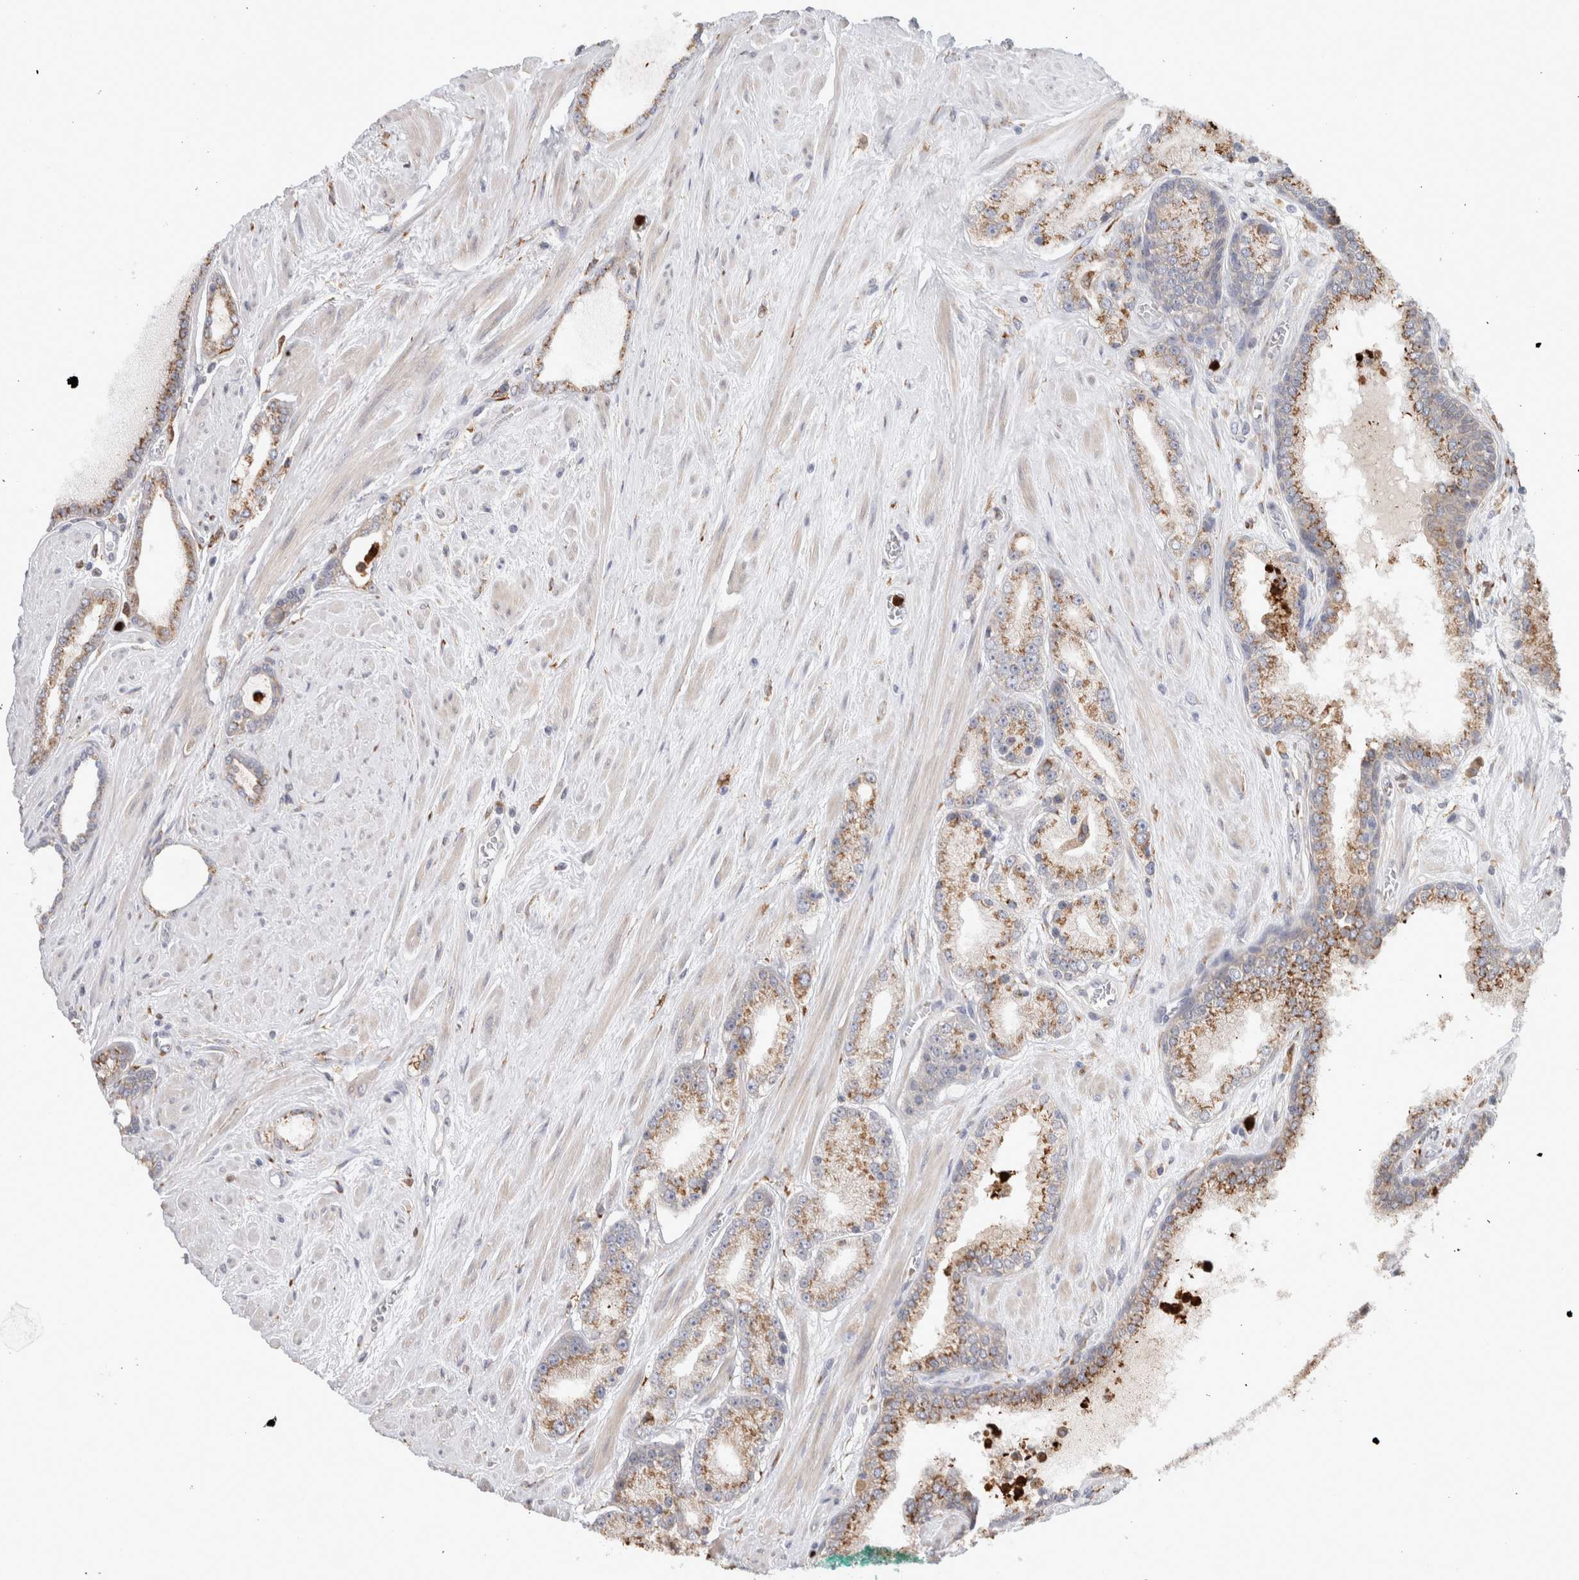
{"staining": {"intensity": "strong", "quantity": "25%-75%", "location": "cytoplasmic/membranous"}, "tissue": "prostate cancer", "cell_type": "Tumor cells", "image_type": "cancer", "snomed": [{"axis": "morphology", "description": "Adenocarcinoma, Low grade"}, {"axis": "topography", "description": "Prostate"}], "caption": "IHC photomicrograph of human prostate low-grade adenocarcinoma stained for a protein (brown), which exhibits high levels of strong cytoplasmic/membranous staining in approximately 25%-75% of tumor cells.", "gene": "P4HA1", "patient": {"sex": "male", "age": 62}}